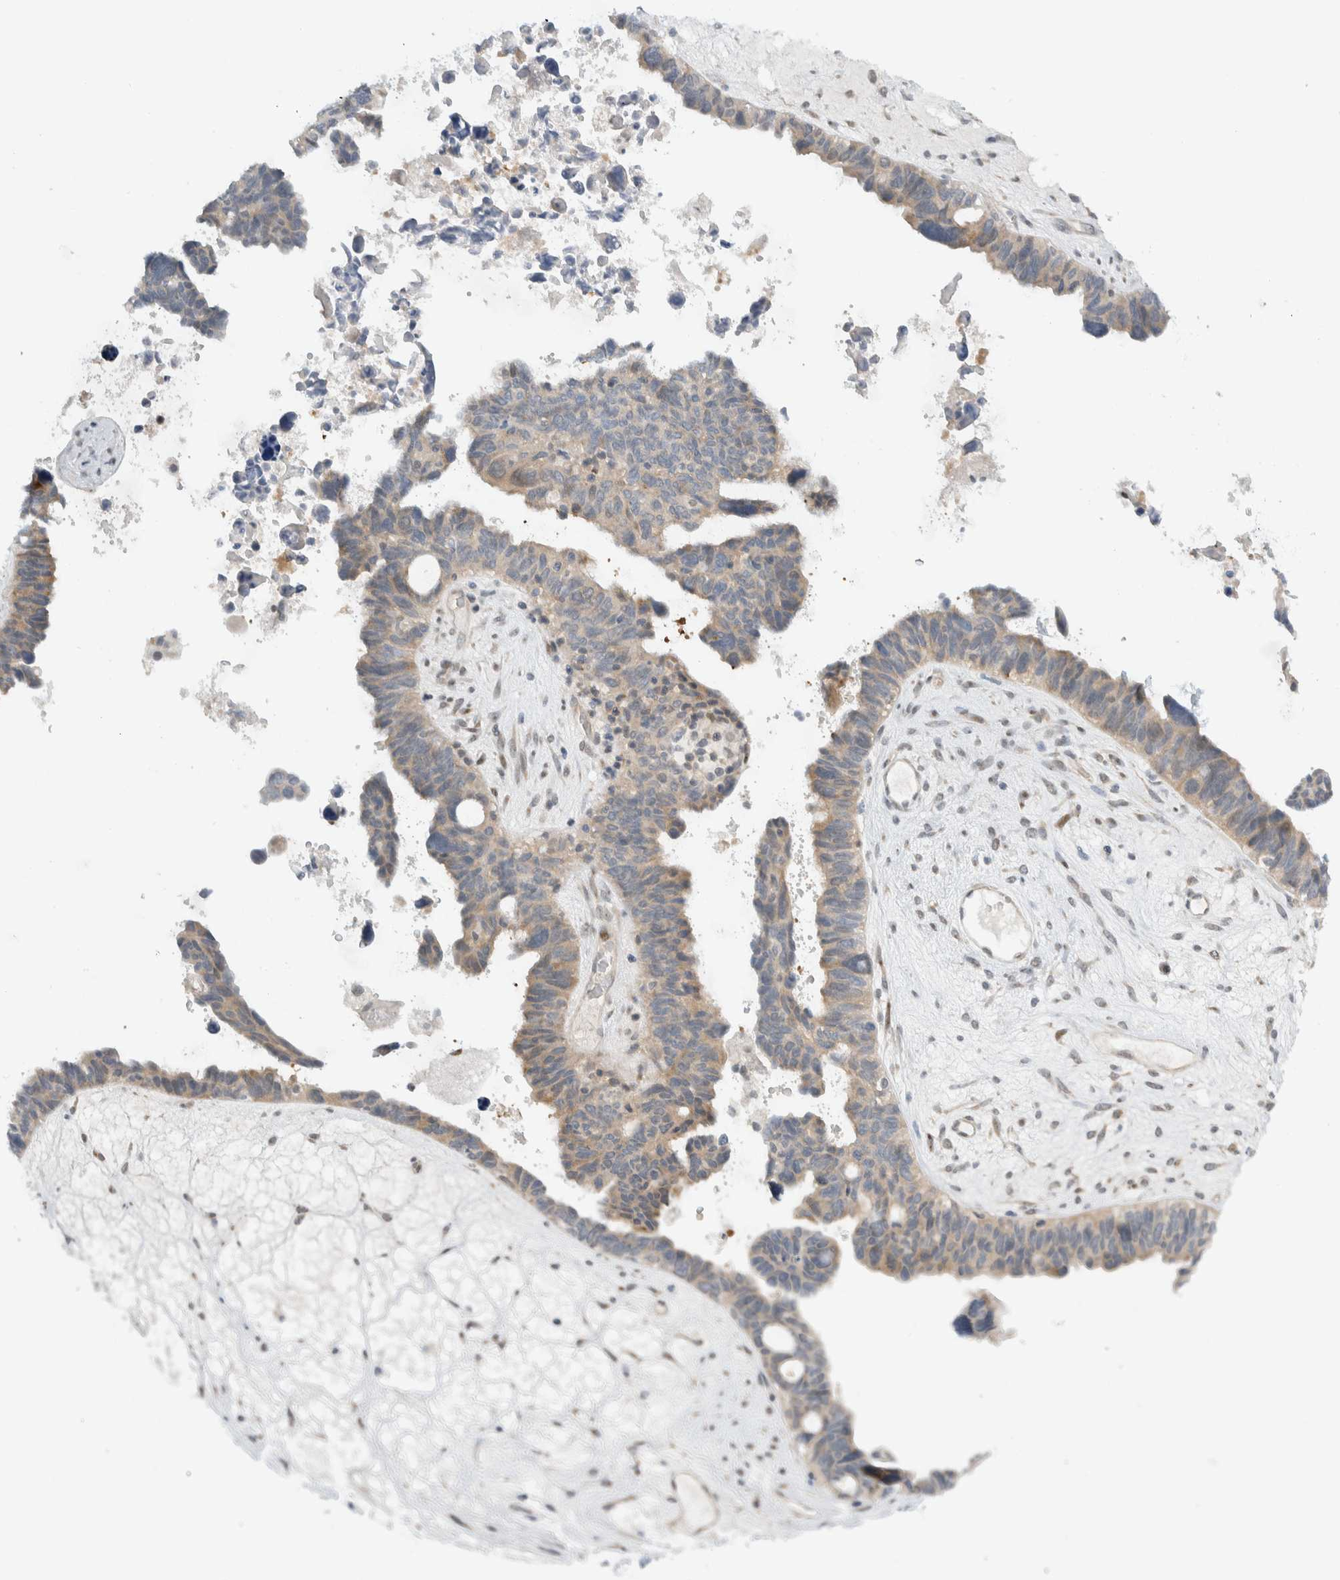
{"staining": {"intensity": "weak", "quantity": ">75%", "location": "cytoplasmic/membranous"}, "tissue": "ovarian cancer", "cell_type": "Tumor cells", "image_type": "cancer", "snomed": [{"axis": "morphology", "description": "Cystadenocarcinoma, serous, NOS"}, {"axis": "topography", "description": "Ovary"}], "caption": "The immunohistochemical stain highlights weak cytoplasmic/membranous expression in tumor cells of ovarian cancer tissue.", "gene": "NCR3LG1", "patient": {"sex": "female", "age": 79}}